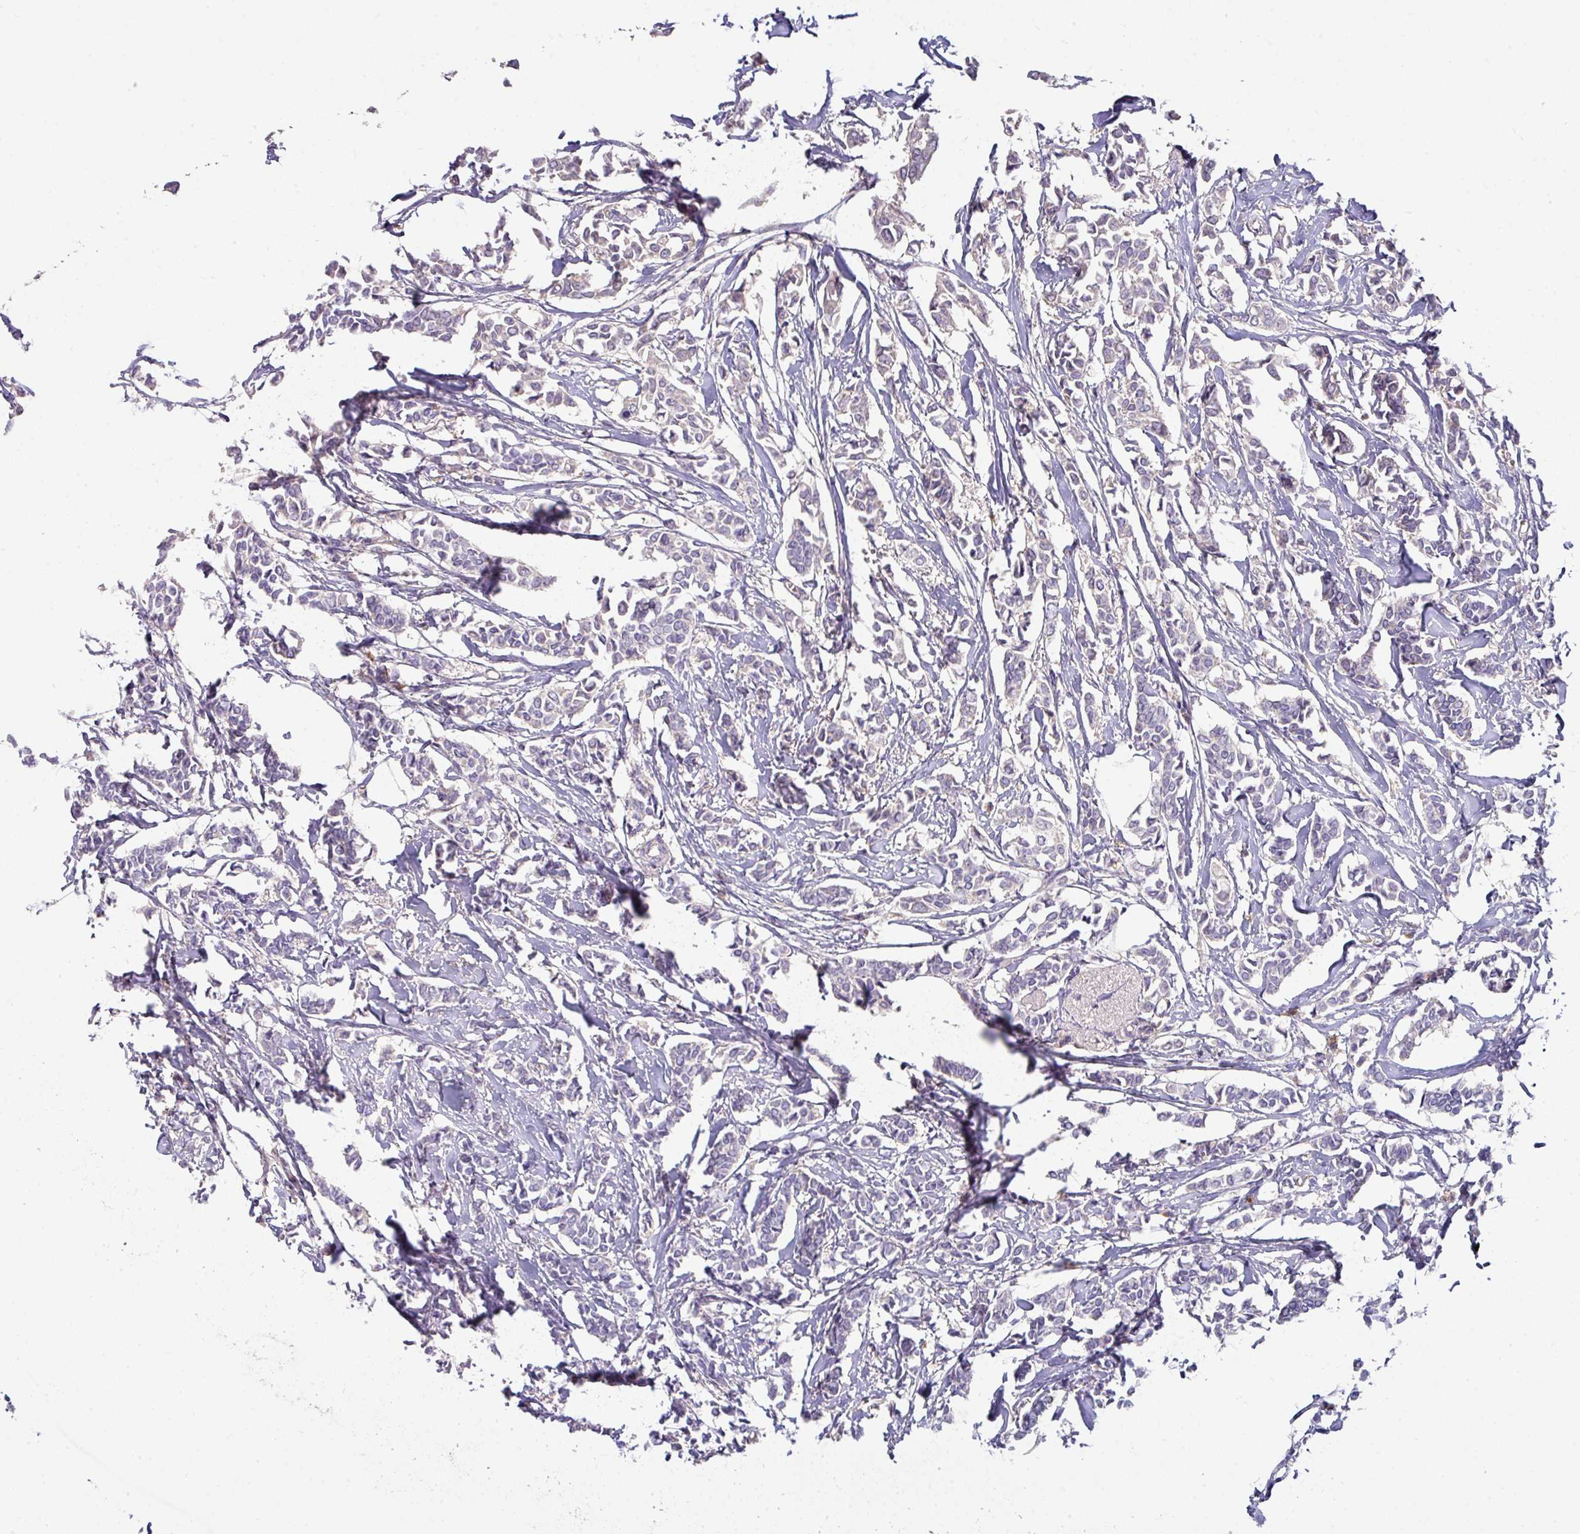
{"staining": {"intensity": "negative", "quantity": "none", "location": "none"}, "tissue": "breast cancer", "cell_type": "Tumor cells", "image_type": "cancer", "snomed": [{"axis": "morphology", "description": "Duct carcinoma"}, {"axis": "topography", "description": "Breast"}], "caption": "Protein analysis of infiltrating ductal carcinoma (breast) shows no significant expression in tumor cells.", "gene": "SLAMF6", "patient": {"sex": "female", "age": 41}}